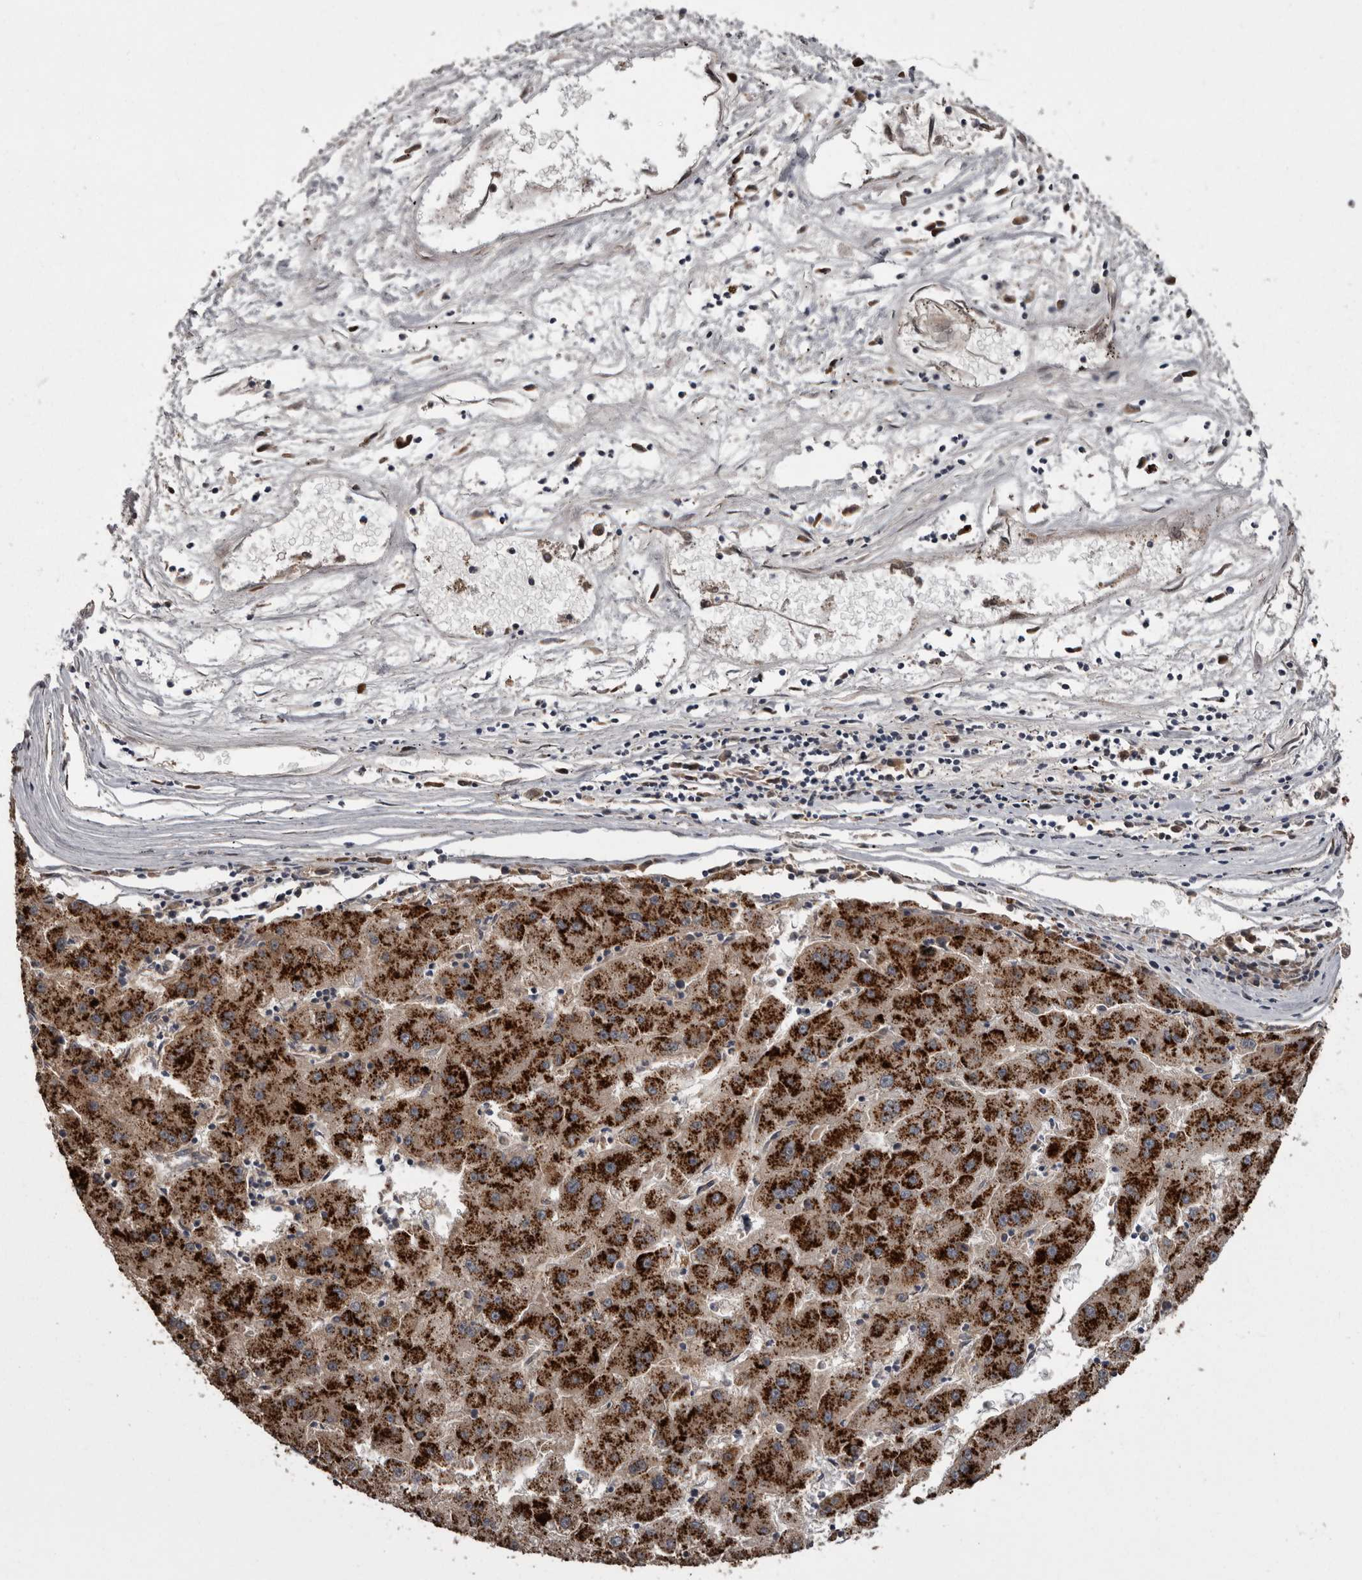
{"staining": {"intensity": "strong", "quantity": ">75%", "location": "cytoplasmic/membranous"}, "tissue": "liver cancer", "cell_type": "Tumor cells", "image_type": "cancer", "snomed": [{"axis": "morphology", "description": "Carcinoma, Hepatocellular, NOS"}, {"axis": "topography", "description": "Liver"}], "caption": "An image of liver hepatocellular carcinoma stained for a protein demonstrates strong cytoplasmic/membranous brown staining in tumor cells.", "gene": "DARS1", "patient": {"sex": "male", "age": 72}}